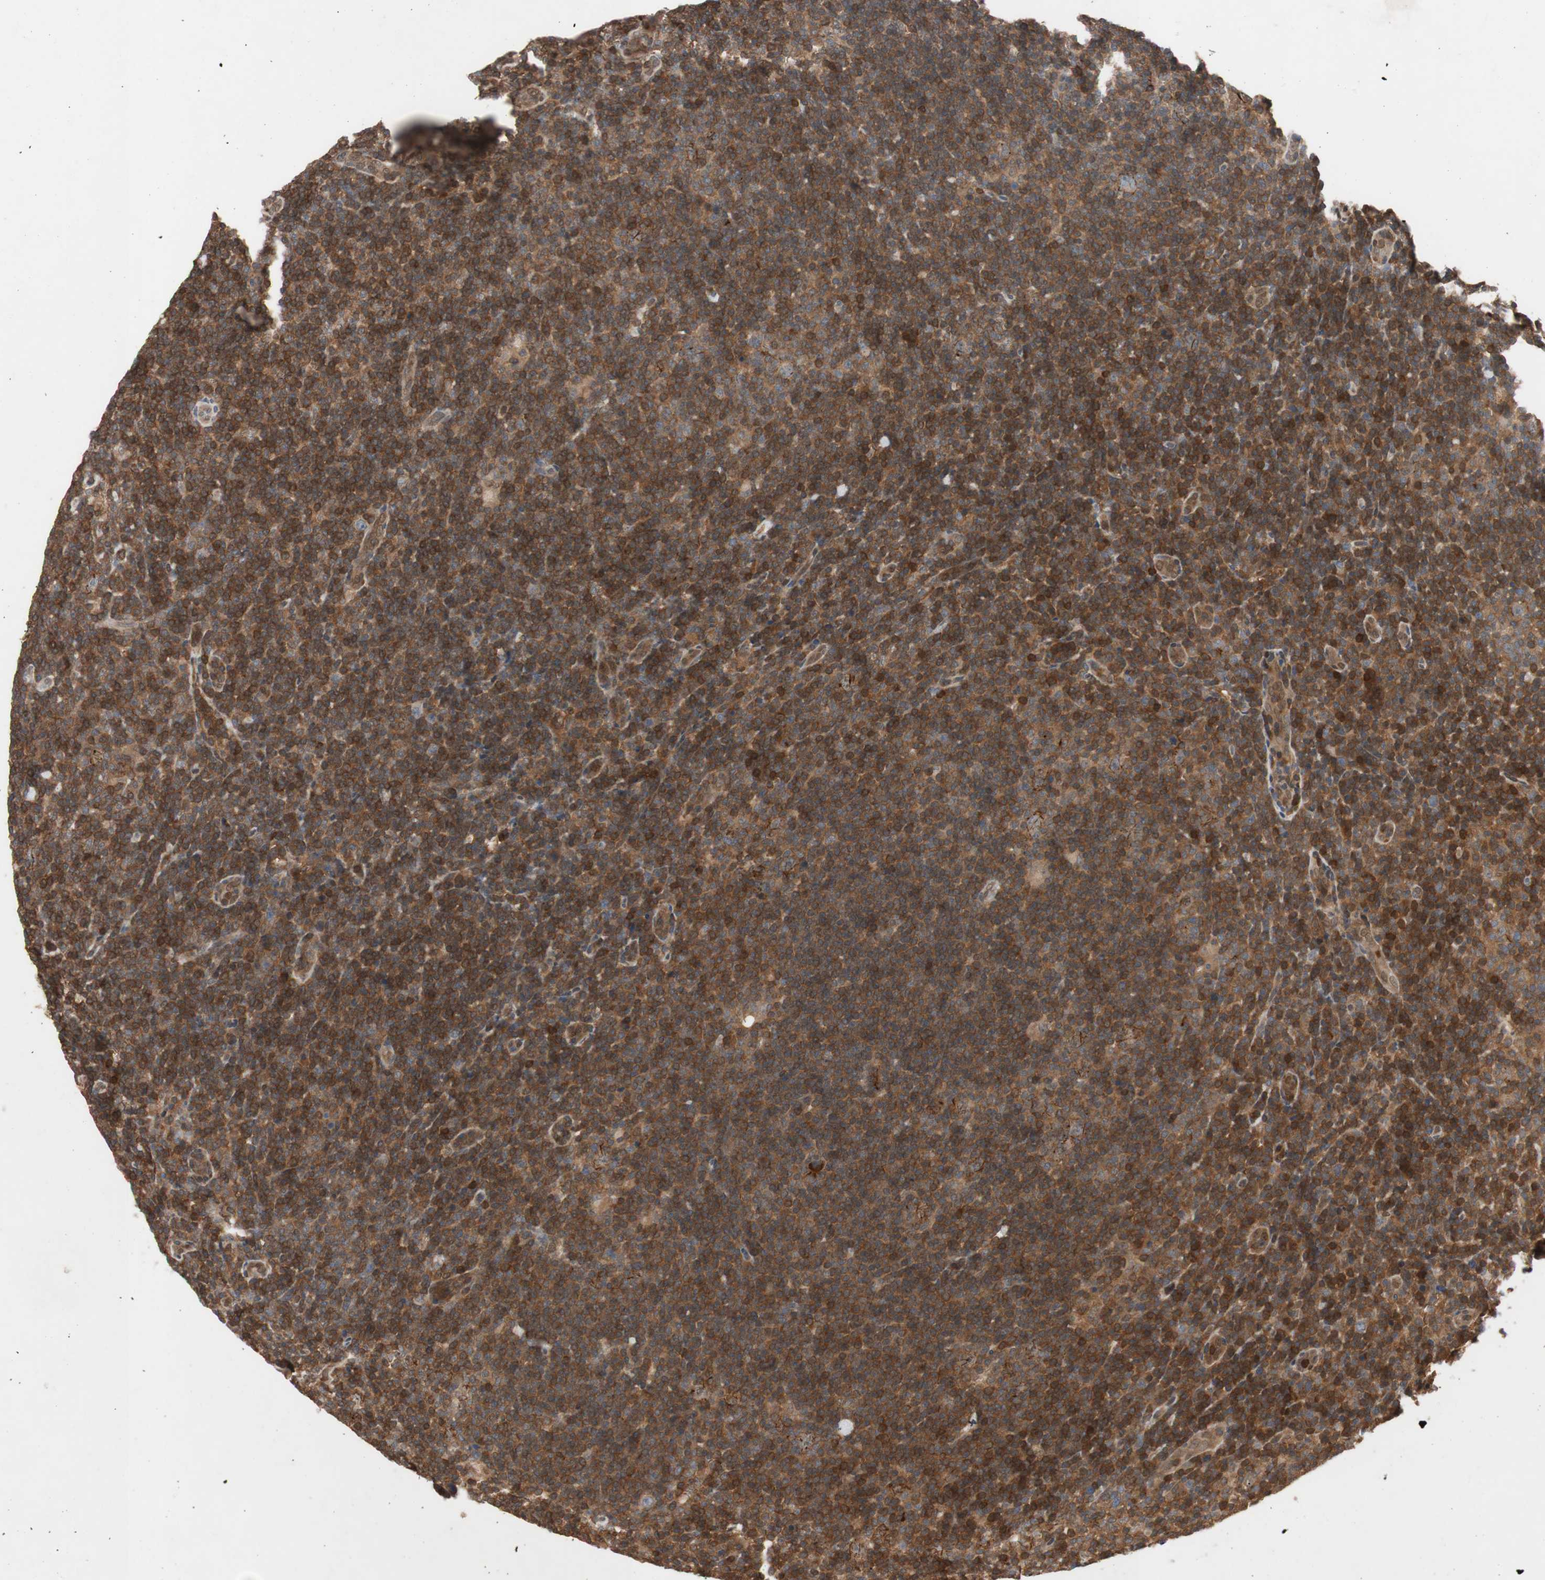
{"staining": {"intensity": "strong", "quantity": ">75%", "location": "cytoplasmic/membranous"}, "tissue": "lymphoma", "cell_type": "Tumor cells", "image_type": "cancer", "snomed": [{"axis": "morphology", "description": "Hodgkin's disease, NOS"}, {"axis": "topography", "description": "Lymph node"}], "caption": "An image of human Hodgkin's disease stained for a protein reveals strong cytoplasmic/membranous brown staining in tumor cells. (brown staining indicates protein expression, while blue staining denotes nuclei).", "gene": "GALT", "patient": {"sex": "female", "age": 57}}